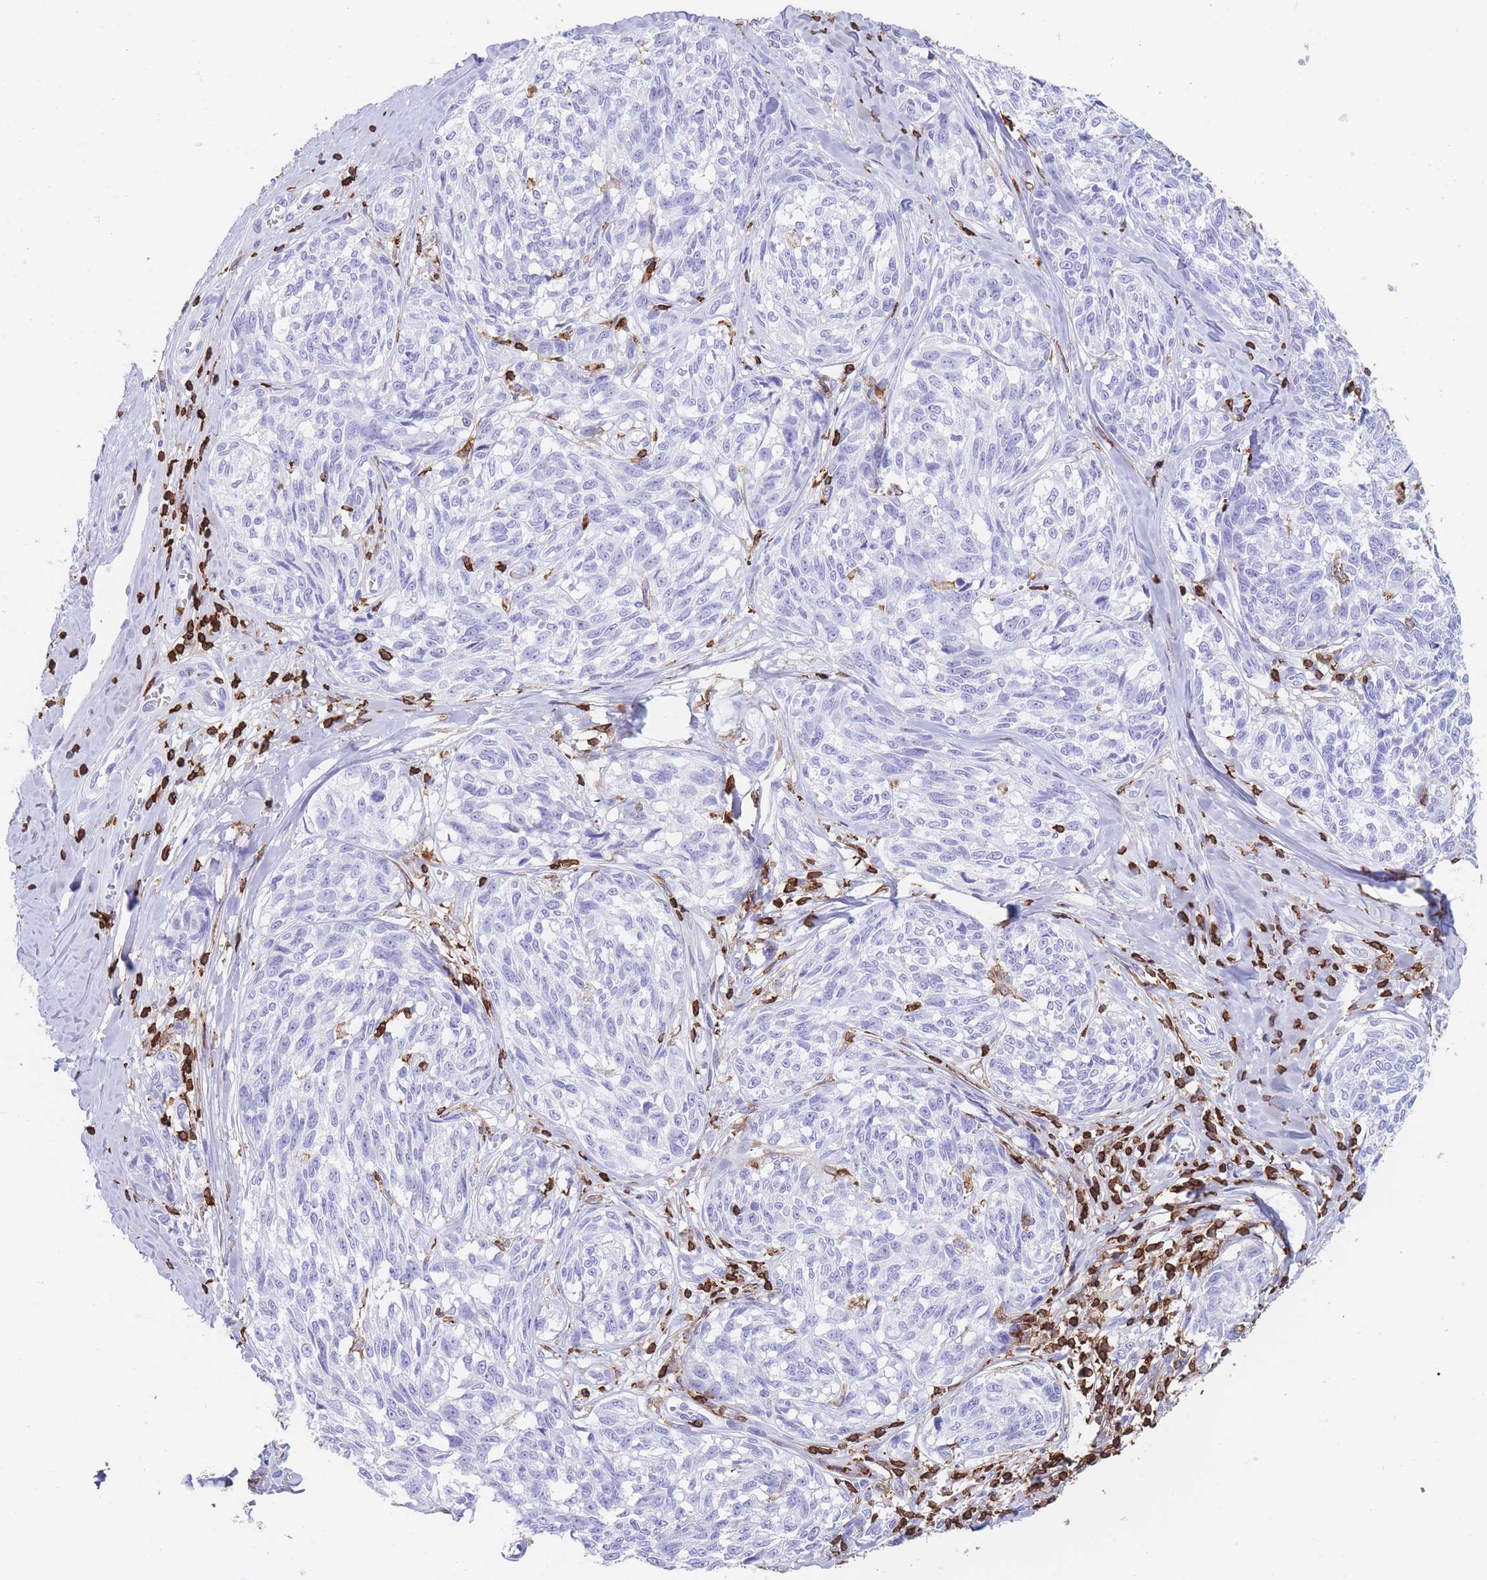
{"staining": {"intensity": "negative", "quantity": "none", "location": "none"}, "tissue": "melanoma", "cell_type": "Tumor cells", "image_type": "cancer", "snomed": [{"axis": "morphology", "description": "Normal tissue, NOS"}, {"axis": "morphology", "description": "Malignant melanoma, NOS"}, {"axis": "topography", "description": "Skin"}], "caption": "The immunohistochemistry (IHC) histopathology image has no significant positivity in tumor cells of malignant melanoma tissue. (Immunohistochemistry (ihc), brightfield microscopy, high magnification).", "gene": "CORO1A", "patient": {"sex": "female", "age": 64}}